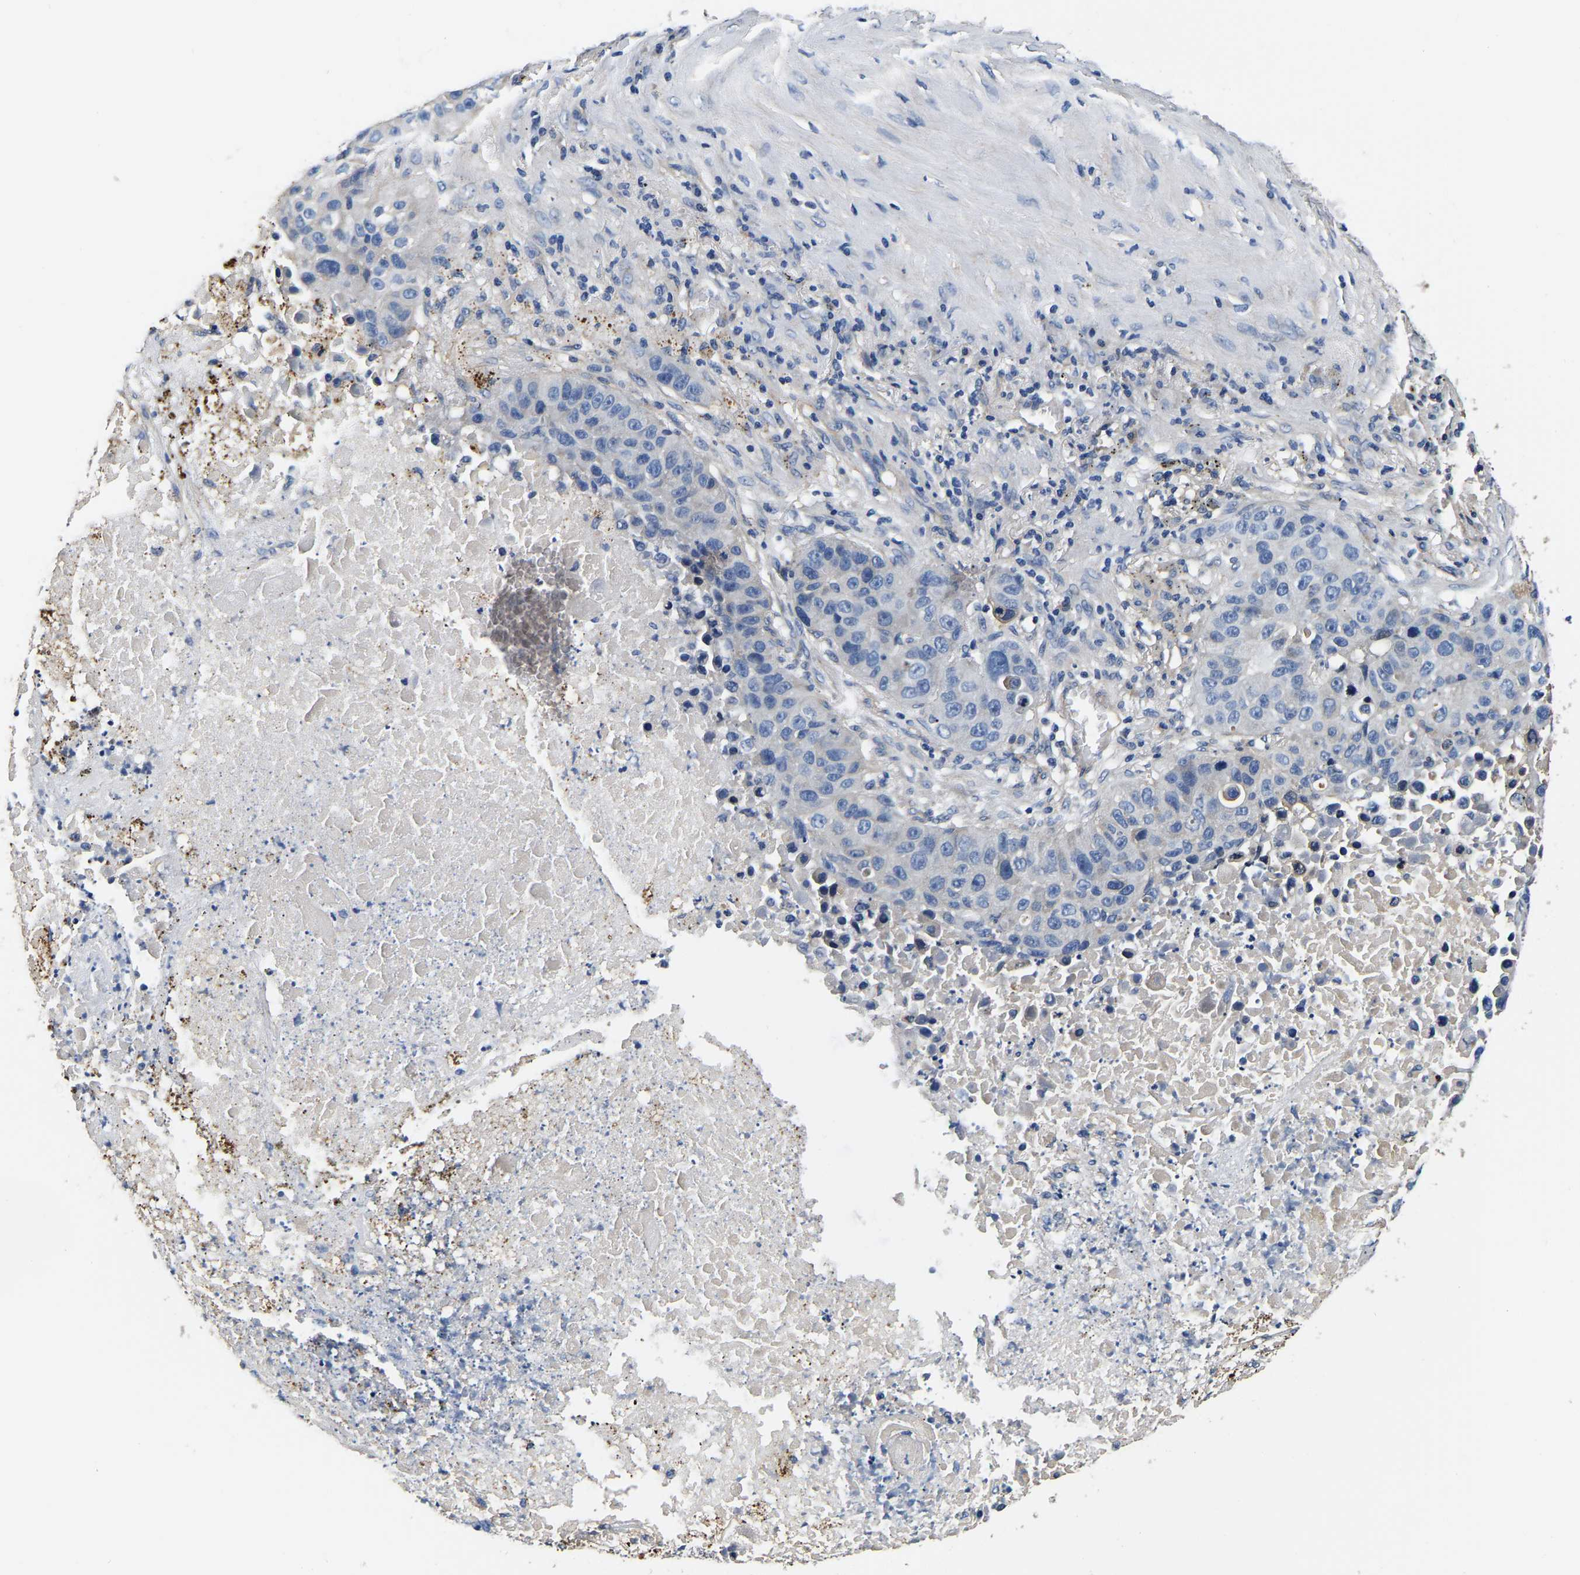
{"staining": {"intensity": "negative", "quantity": "none", "location": "none"}, "tissue": "lung cancer", "cell_type": "Tumor cells", "image_type": "cancer", "snomed": [{"axis": "morphology", "description": "Squamous cell carcinoma, NOS"}, {"axis": "topography", "description": "Lung"}], "caption": "High power microscopy histopathology image of an immunohistochemistry image of lung cancer, revealing no significant staining in tumor cells.", "gene": "SH3GLB1", "patient": {"sex": "male", "age": 57}}